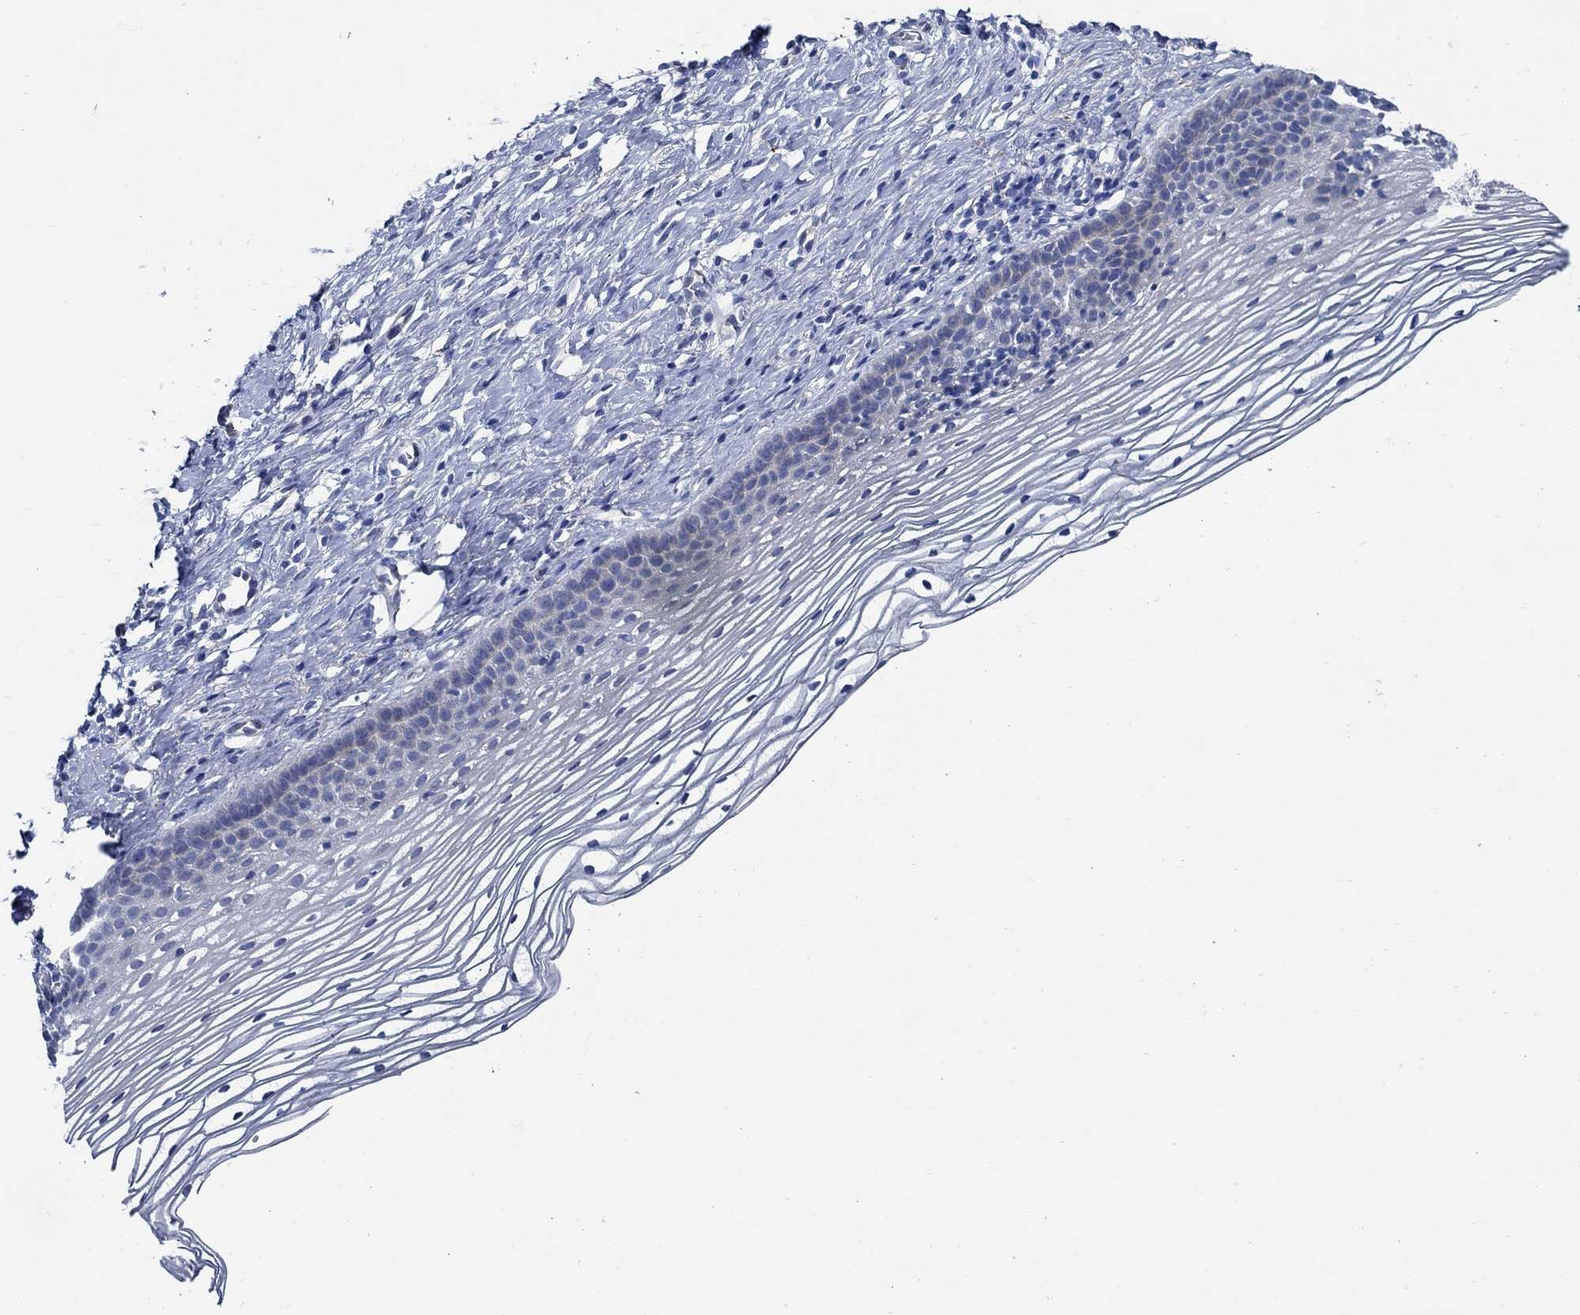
{"staining": {"intensity": "negative", "quantity": "none", "location": "none"}, "tissue": "cervix", "cell_type": "Glandular cells", "image_type": "normal", "snomed": [{"axis": "morphology", "description": "Normal tissue, NOS"}, {"axis": "topography", "description": "Cervix"}], "caption": "An IHC micrograph of benign cervix is shown. There is no staining in glandular cells of cervix. Nuclei are stained in blue.", "gene": "HECW2", "patient": {"sex": "female", "age": 39}}